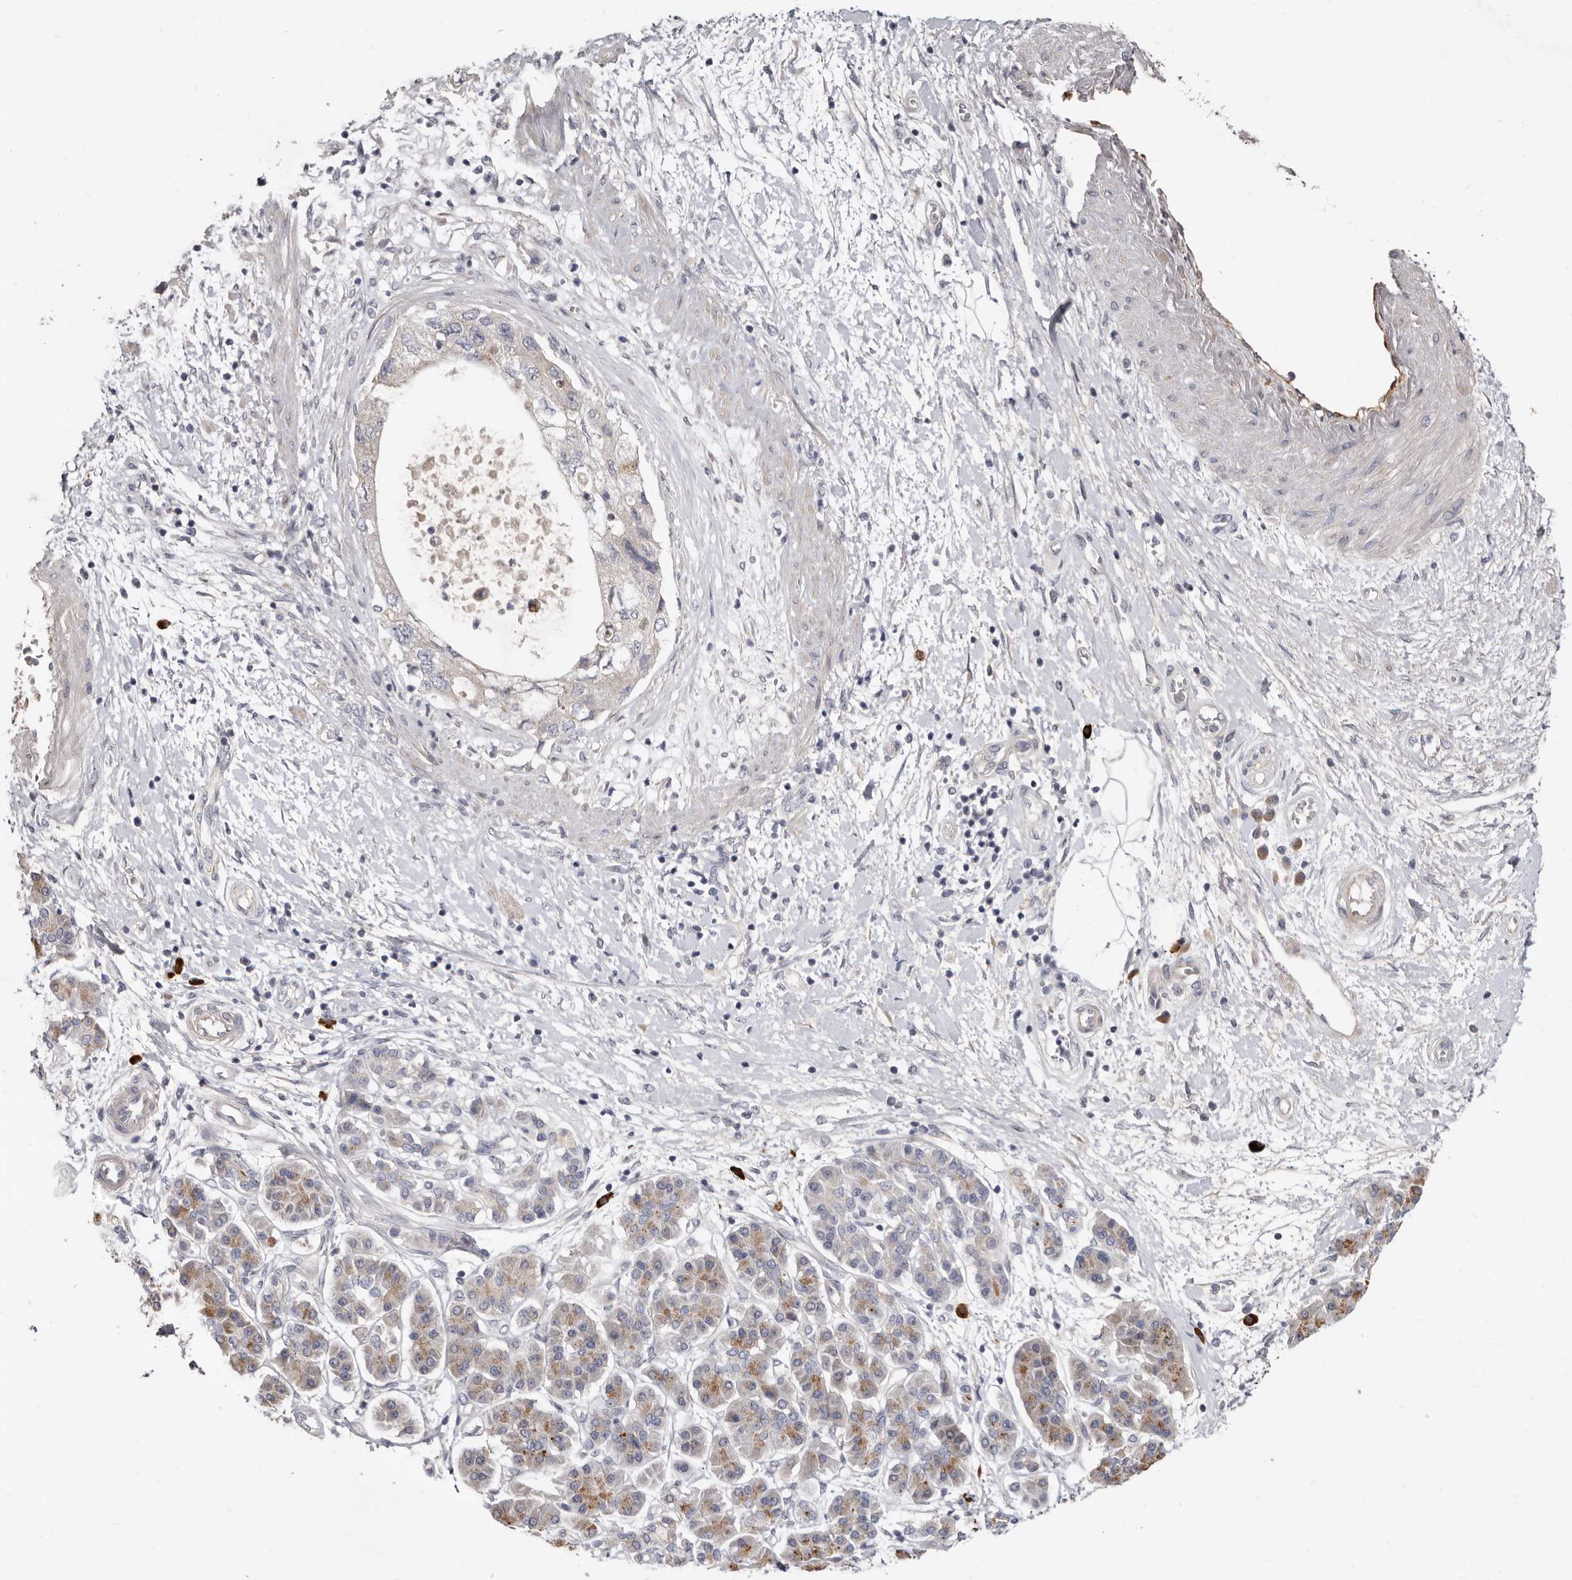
{"staining": {"intensity": "weak", "quantity": "<25%", "location": "cytoplasmic/membranous"}, "tissue": "pancreatic cancer", "cell_type": "Tumor cells", "image_type": "cancer", "snomed": [{"axis": "morphology", "description": "Adenocarcinoma, NOS"}, {"axis": "topography", "description": "Pancreas"}], "caption": "High magnification brightfield microscopy of adenocarcinoma (pancreatic) stained with DAB (brown) and counterstained with hematoxylin (blue): tumor cells show no significant positivity.", "gene": "SPTA1", "patient": {"sex": "female", "age": 73}}